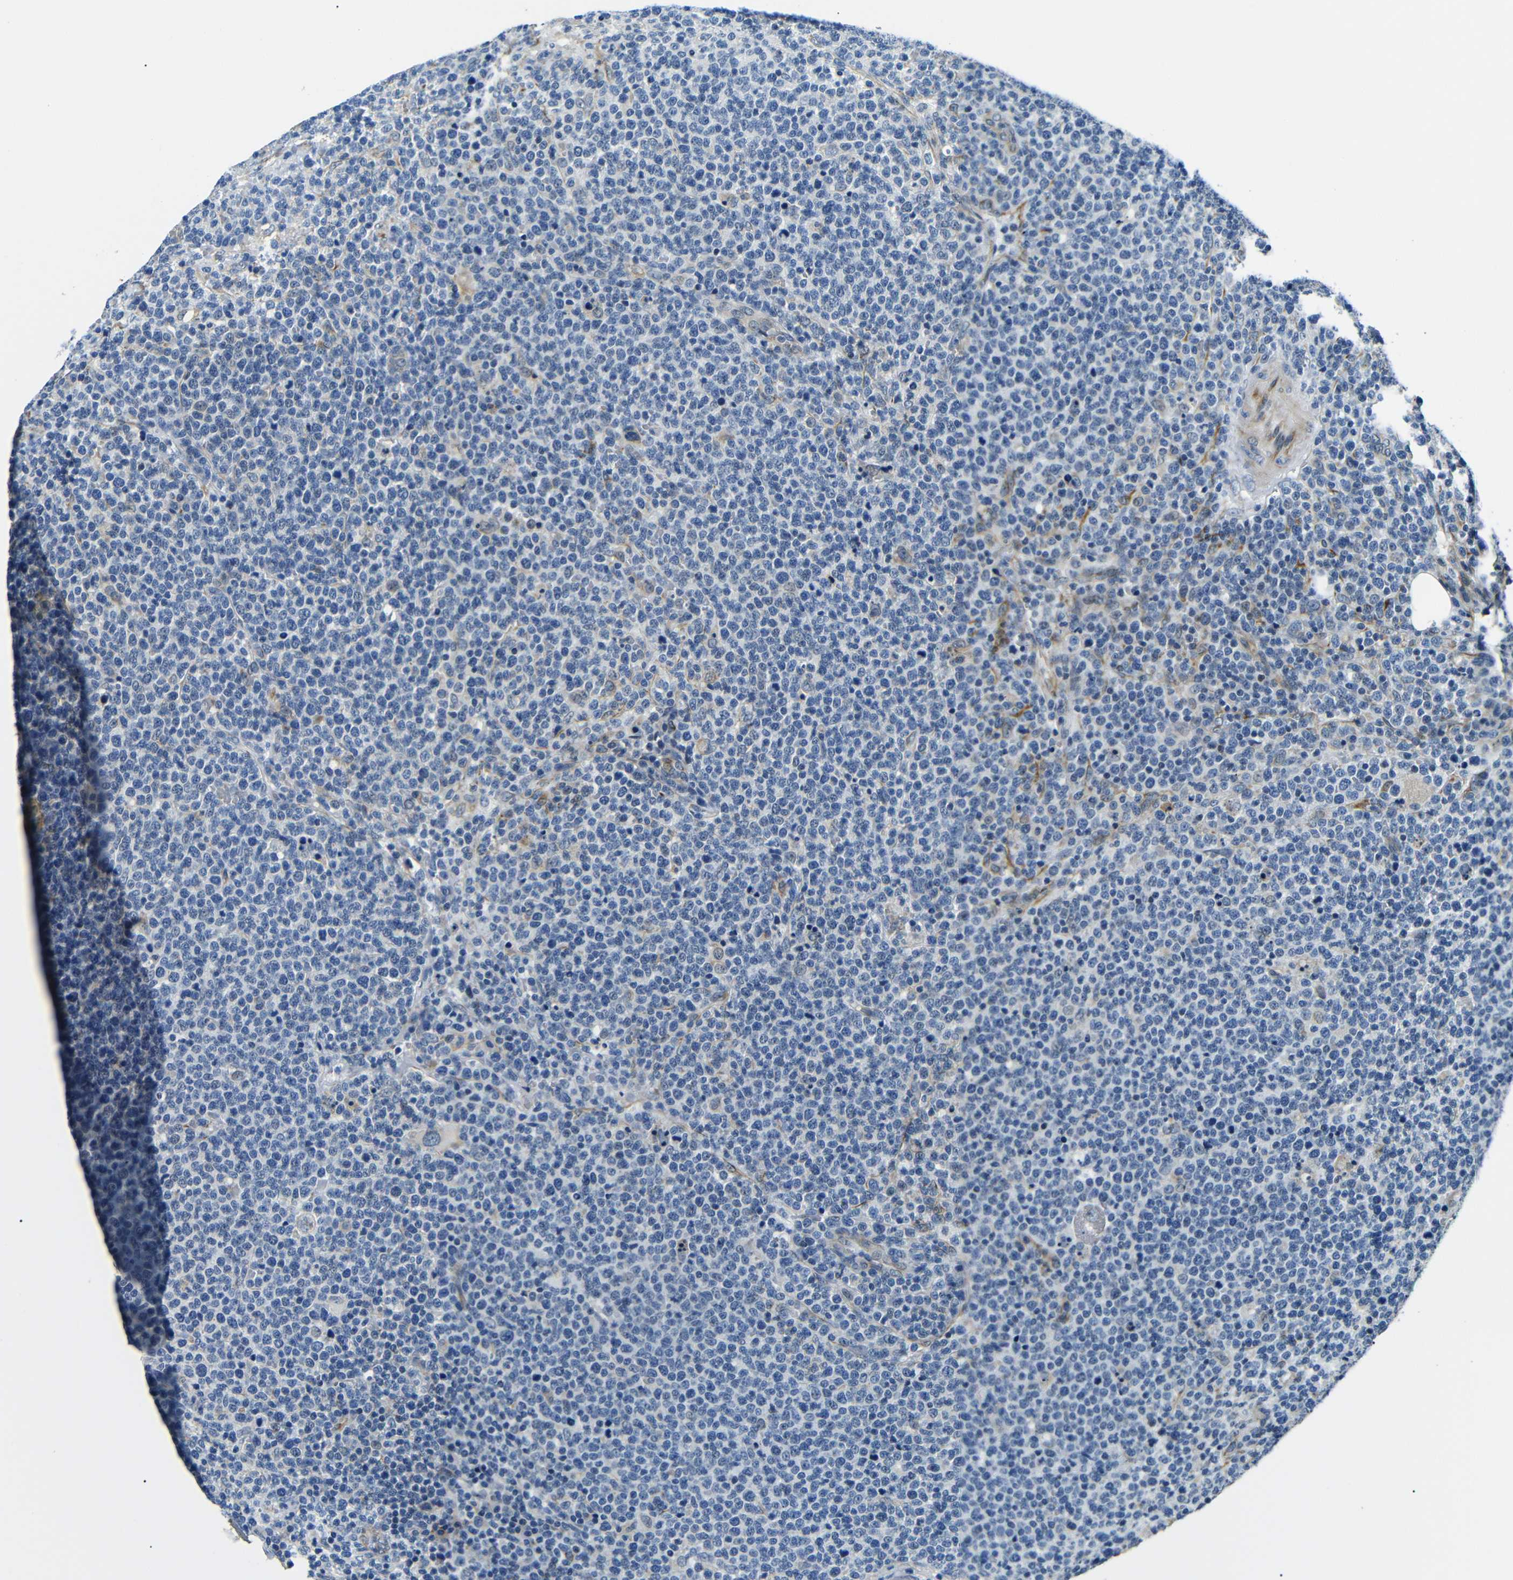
{"staining": {"intensity": "negative", "quantity": "none", "location": "none"}, "tissue": "lymphoma", "cell_type": "Tumor cells", "image_type": "cancer", "snomed": [{"axis": "morphology", "description": "Malignant lymphoma, non-Hodgkin's type, High grade"}, {"axis": "topography", "description": "Lymph node"}], "caption": "High power microscopy image of an IHC photomicrograph of malignant lymphoma, non-Hodgkin's type (high-grade), revealing no significant positivity in tumor cells. (Brightfield microscopy of DAB immunohistochemistry at high magnification).", "gene": "TAFA1", "patient": {"sex": "male", "age": 61}}